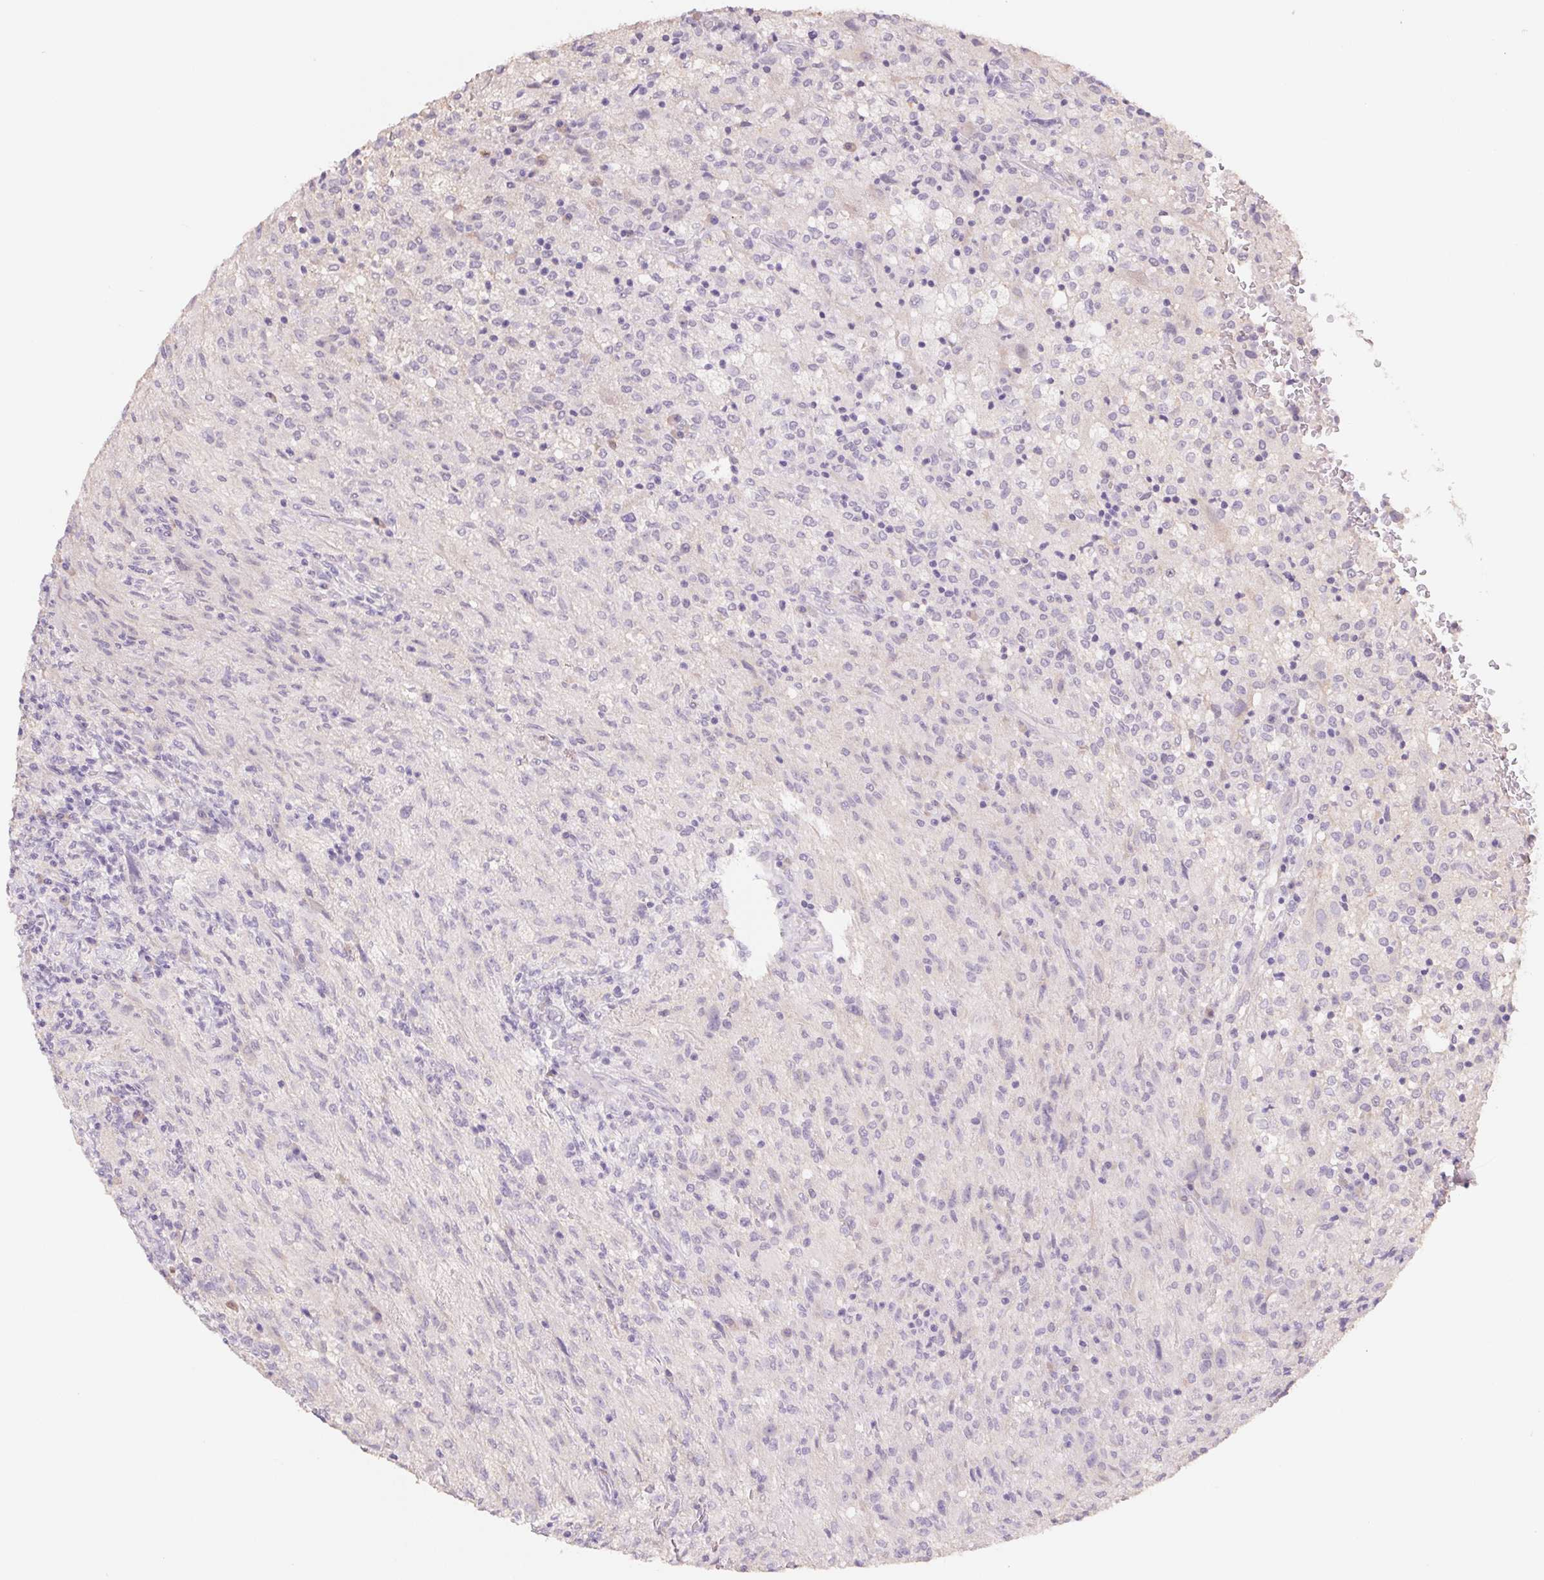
{"staining": {"intensity": "negative", "quantity": "none", "location": "none"}, "tissue": "glioma", "cell_type": "Tumor cells", "image_type": "cancer", "snomed": [{"axis": "morphology", "description": "Glioma, malignant, High grade"}, {"axis": "topography", "description": "Brain"}], "caption": "Immunohistochemical staining of human high-grade glioma (malignant) reveals no significant expression in tumor cells.", "gene": "PNMA8B", "patient": {"sex": "male", "age": 68}}